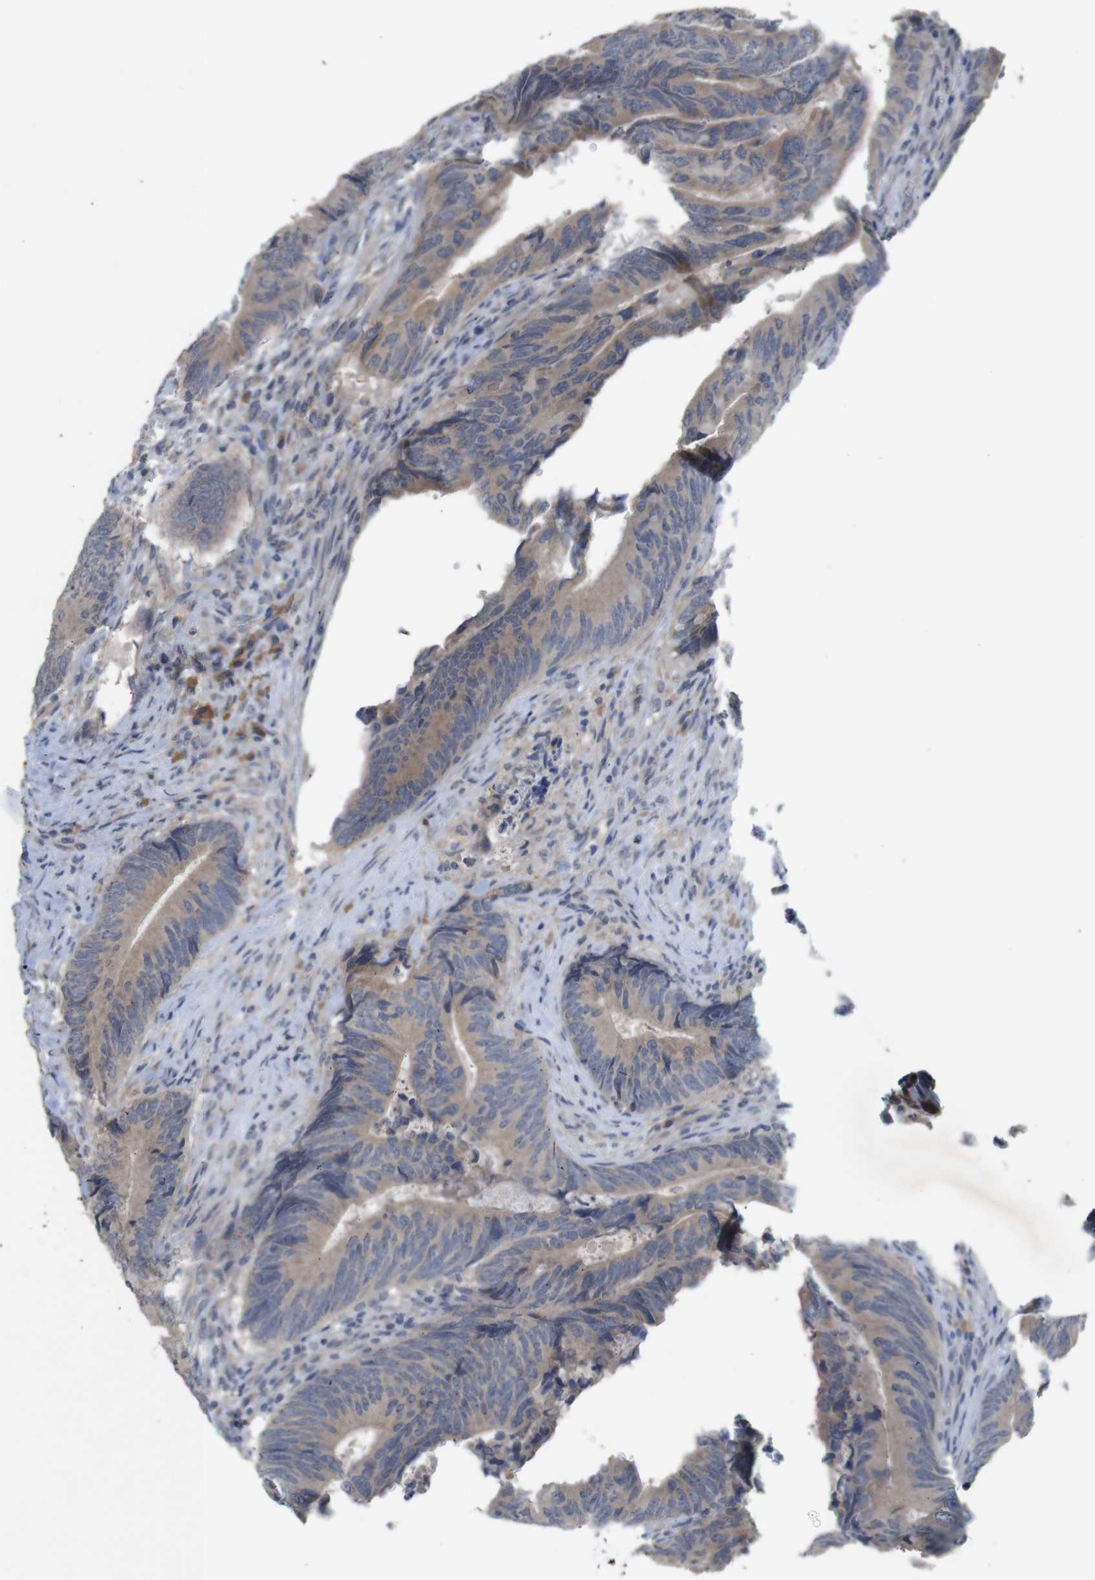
{"staining": {"intensity": "moderate", "quantity": "25%-75%", "location": "cytoplasmic/membranous"}, "tissue": "colorectal cancer", "cell_type": "Tumor cells", "image_type": "cancer", "snomed": [{"axis": "morphology", "description": "Normal tissue, NOS"}, {"axis": "morphology", "description": "Adenocarcinoma, NOS"}, {"axis": "topography", "description": "Colon"}], "caption": "Human colorectal adenocarcinoma stained with a brown dye shows moderate cytoplasmic/membranous positive positivity in about 25%-75% of tumor cells.", "gene": "BCAR3", "patient": {"sex": "male", "age": 56}}